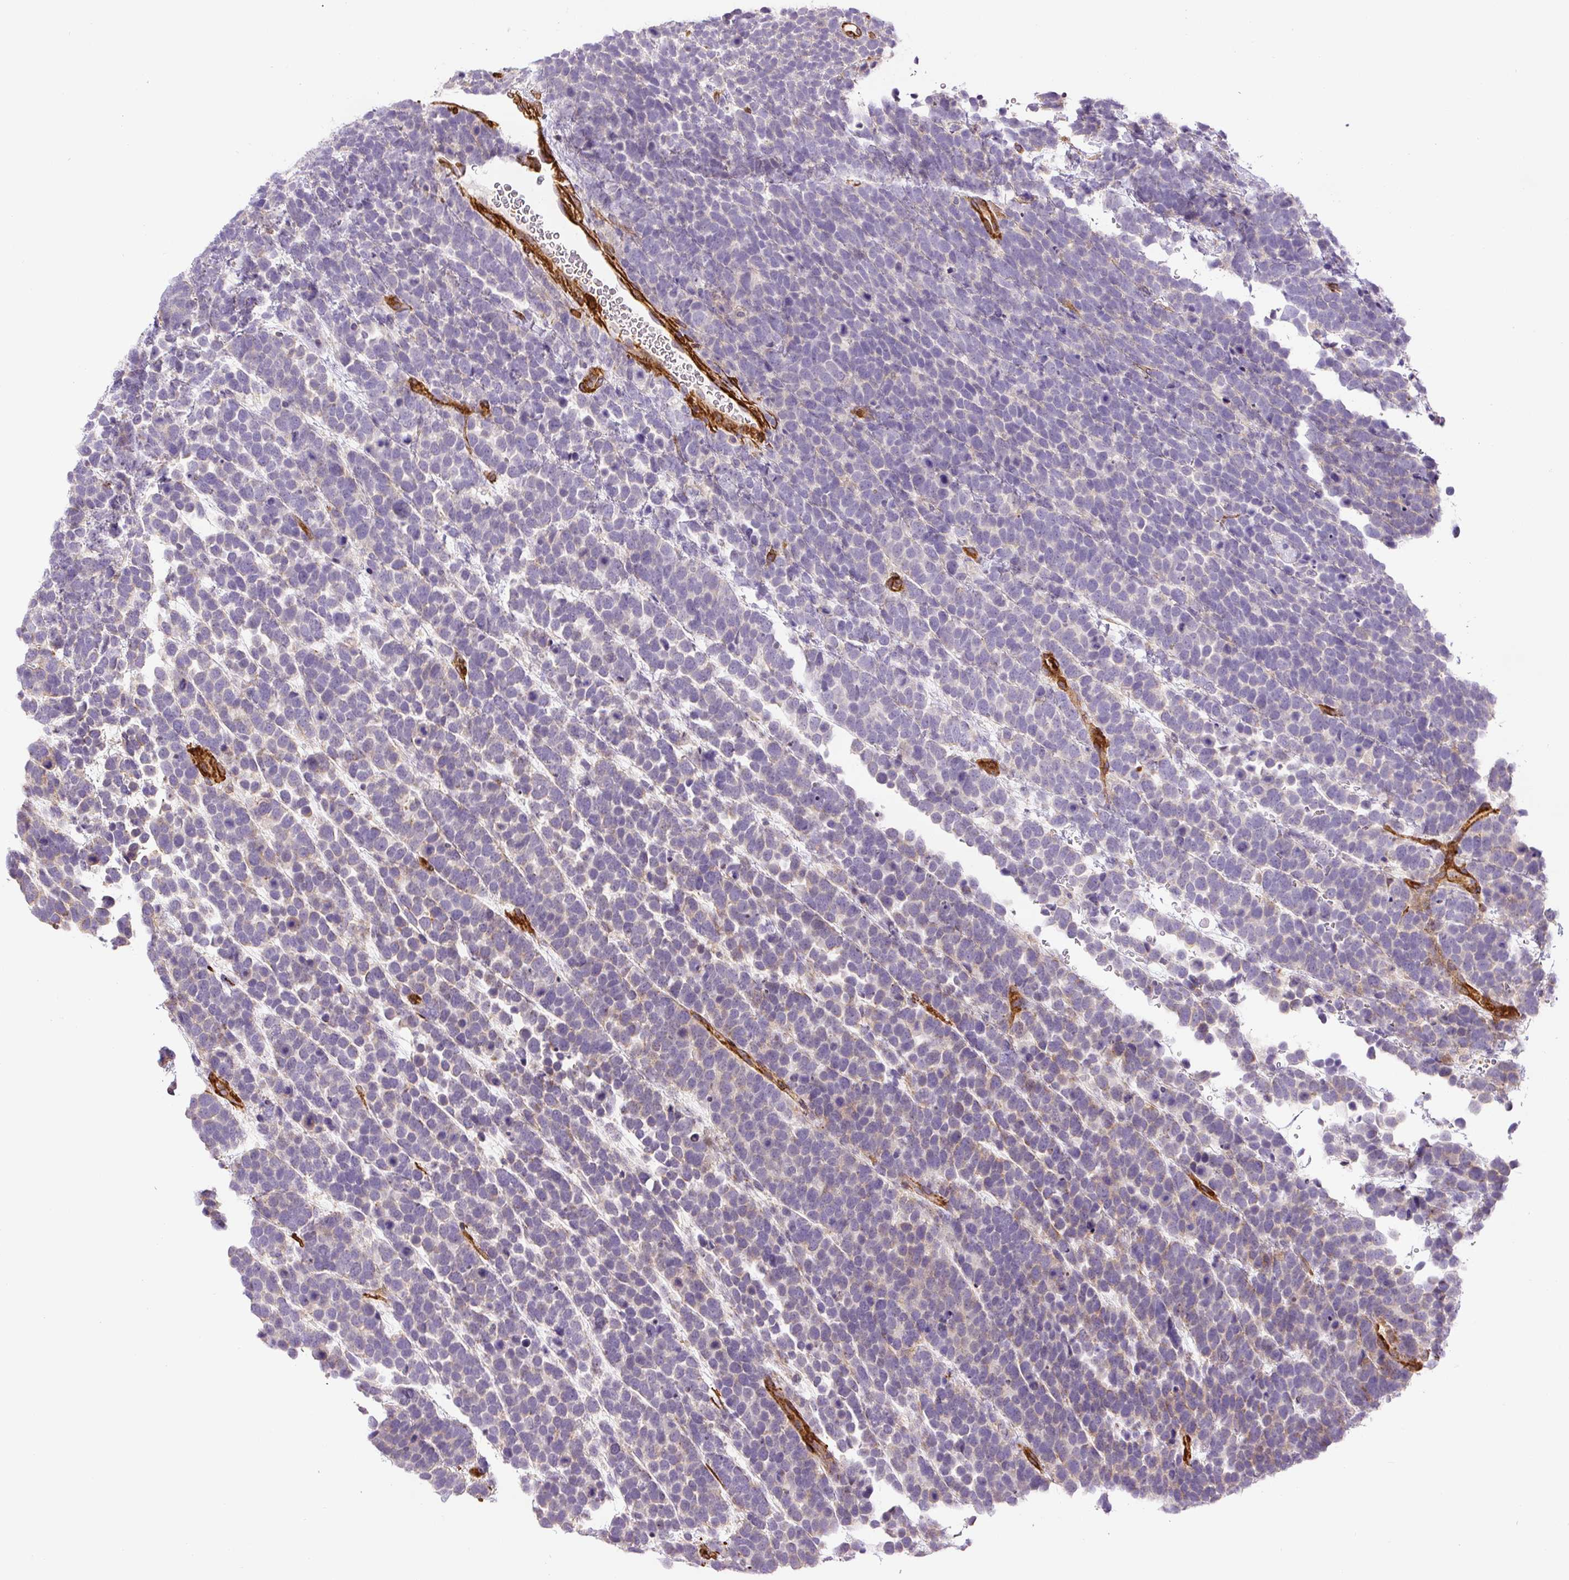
{"staining": {"intensity": "negative", "quantity": "none", "location": "none"}, "tissue": "urothelial cancer", "cell_type": "Tumor cells", "image_type": "cancer", "snomed": [{"axis": "morphology", "description": "Urothelial carcinoma, High grade"}, {"axis": "topography", "description": "Urinary bladder"}], "caption": "Tumor cells are negative for protein expression in human urothelial cancer. (DAB (3,3'-diaminobenzidine) IHC visualized using brightfield microscopy, high magnification).", "gene": "MYL12A", "patient": {"sex": "female", "age": 82}}